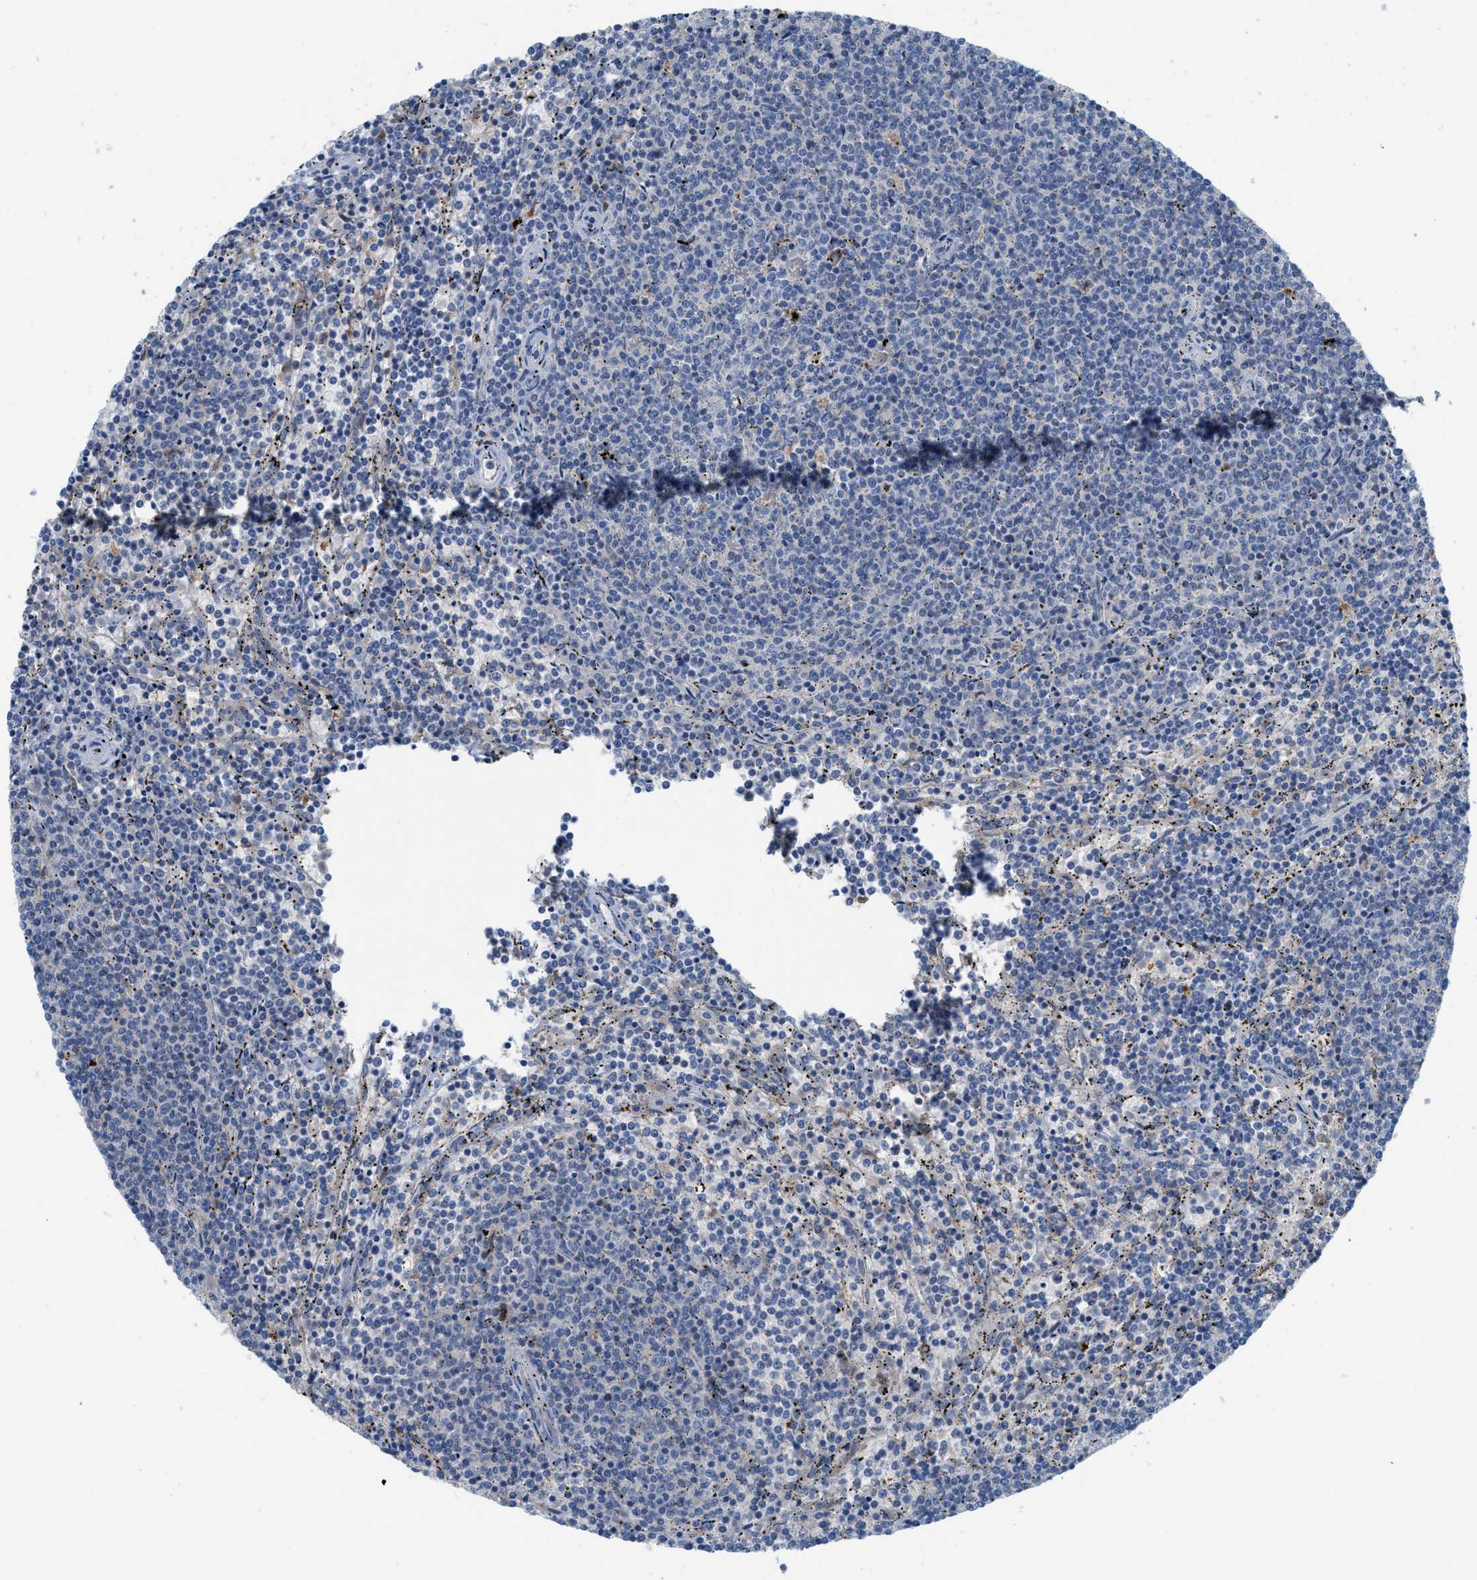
{"staining": {"intensity": "negative", "quantity": "none", "location": "none"}, "tissue": "lymphoma", "cell_type": "Tumor cells", "image_type": "cancer", "snomed": [{"axis": "morphology", "description": "Malignant lymphoma, non-Hodgkin's type, Low grade"}, {"axis": "topography", "description": "Spleen"}], "caption": "Lymphoma was stained to show a protein in brown. There is no significant expression in tumor cells.", "gene": "CSTB", "patient": {"sex": "female", "age": 50}}